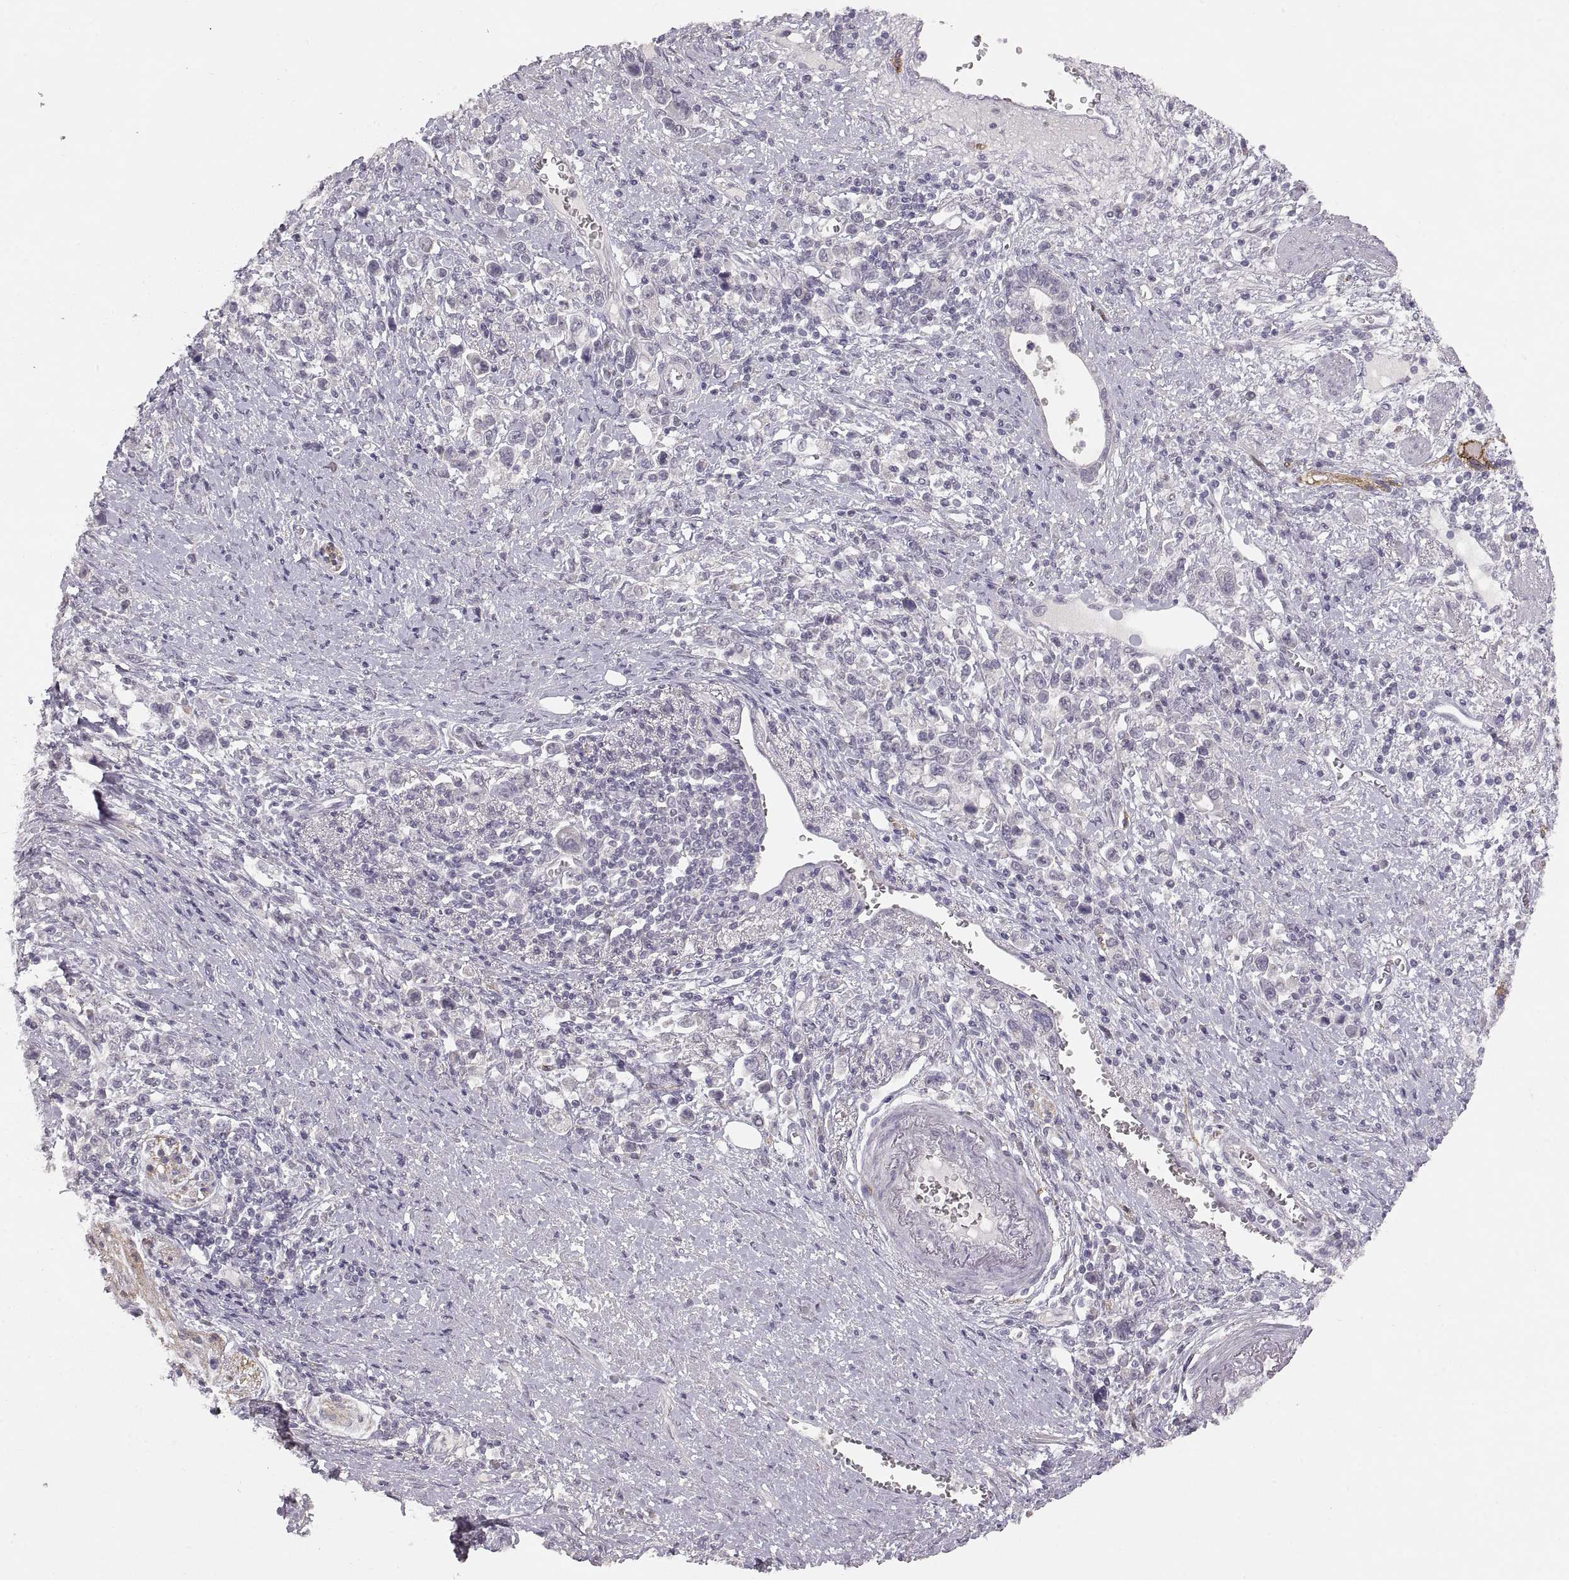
{"staining": {"intensity": "negative", "quantity": "none", "location": "none"}, "tissue": "stomach cancer", "cell_type": "Tumor cells", "image_type": "cancer", "snomed": [{"axis": "morphology", "description": "Adenocarcinoma, NOS"}, {"axis": "topography", "description": "Stomach"}], "caption": "IHC photomicrograph of neoplastic tissue: human stomach adenocarcinoma stained with DAB (3,3'-diaminobenzidine) shows no significant protein expression in tumor cells.", "gene": "CDH2", "patient": {"sex": "male", "age": 63}}